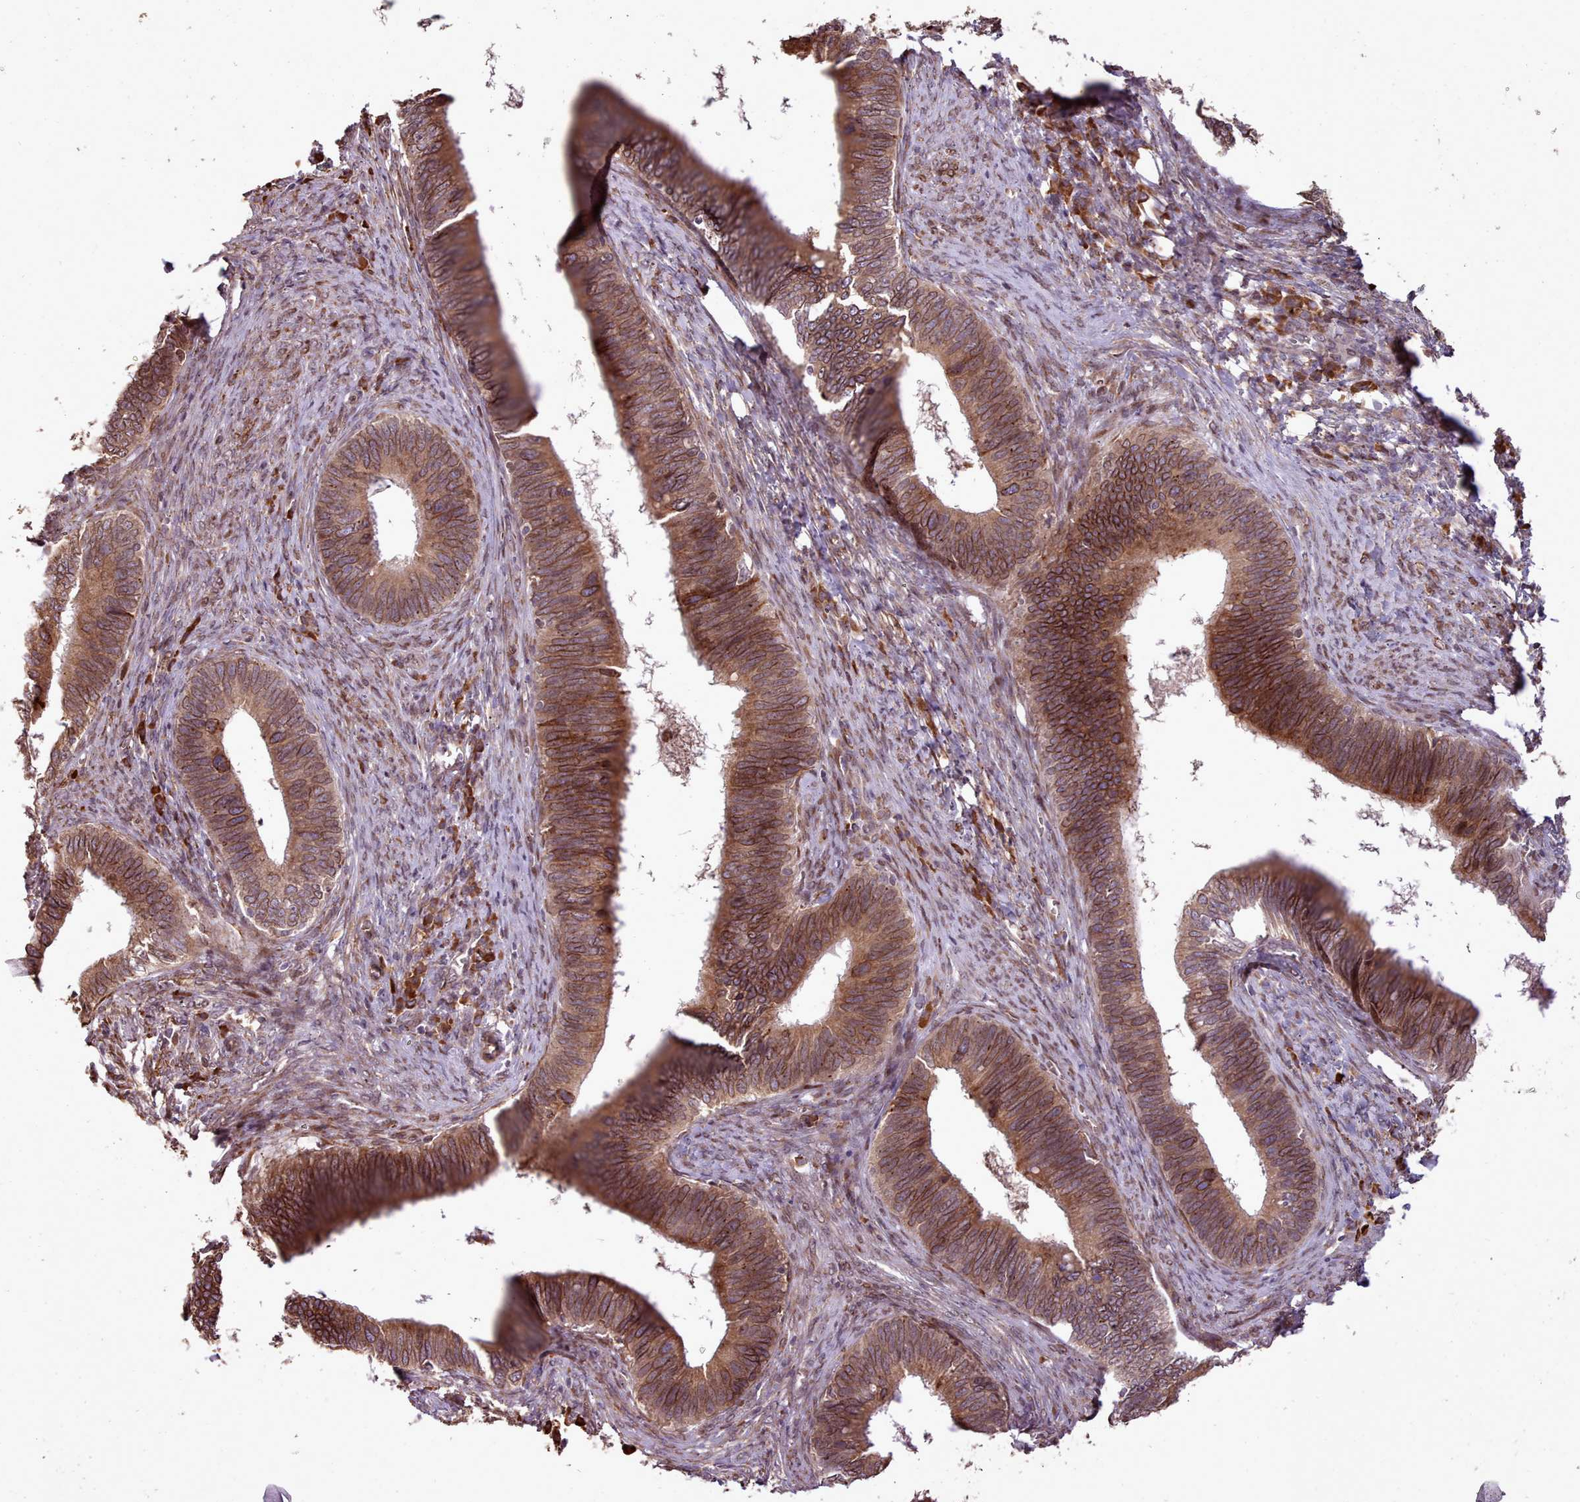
{"staining": {"intensity": "strong", "quantity": ">75%", "location": "cytoplasmic/membranous,nuclear"}, "tissue": "cervical cancer", "cell_type": "Tumor cells", "image_type": "cancer", "snomed": [{"axis": "morphology", "description": "Adenocarcinoma, NOS"}, {"axis": "topography", "description": "Cervix"}], "caption": "Immunohistochemistry (DAB (3,3'-diaminobenzidine)) staining of human cervical adenocarcinoma exhibits strong cytoplasmic/membranous and nuclear protein positivity in about >75% of tumor cells. (IHC, brightfield microscopy, high magnification).", "gene": "CABP1", "patient": {"sex": "female", "age": 42}}